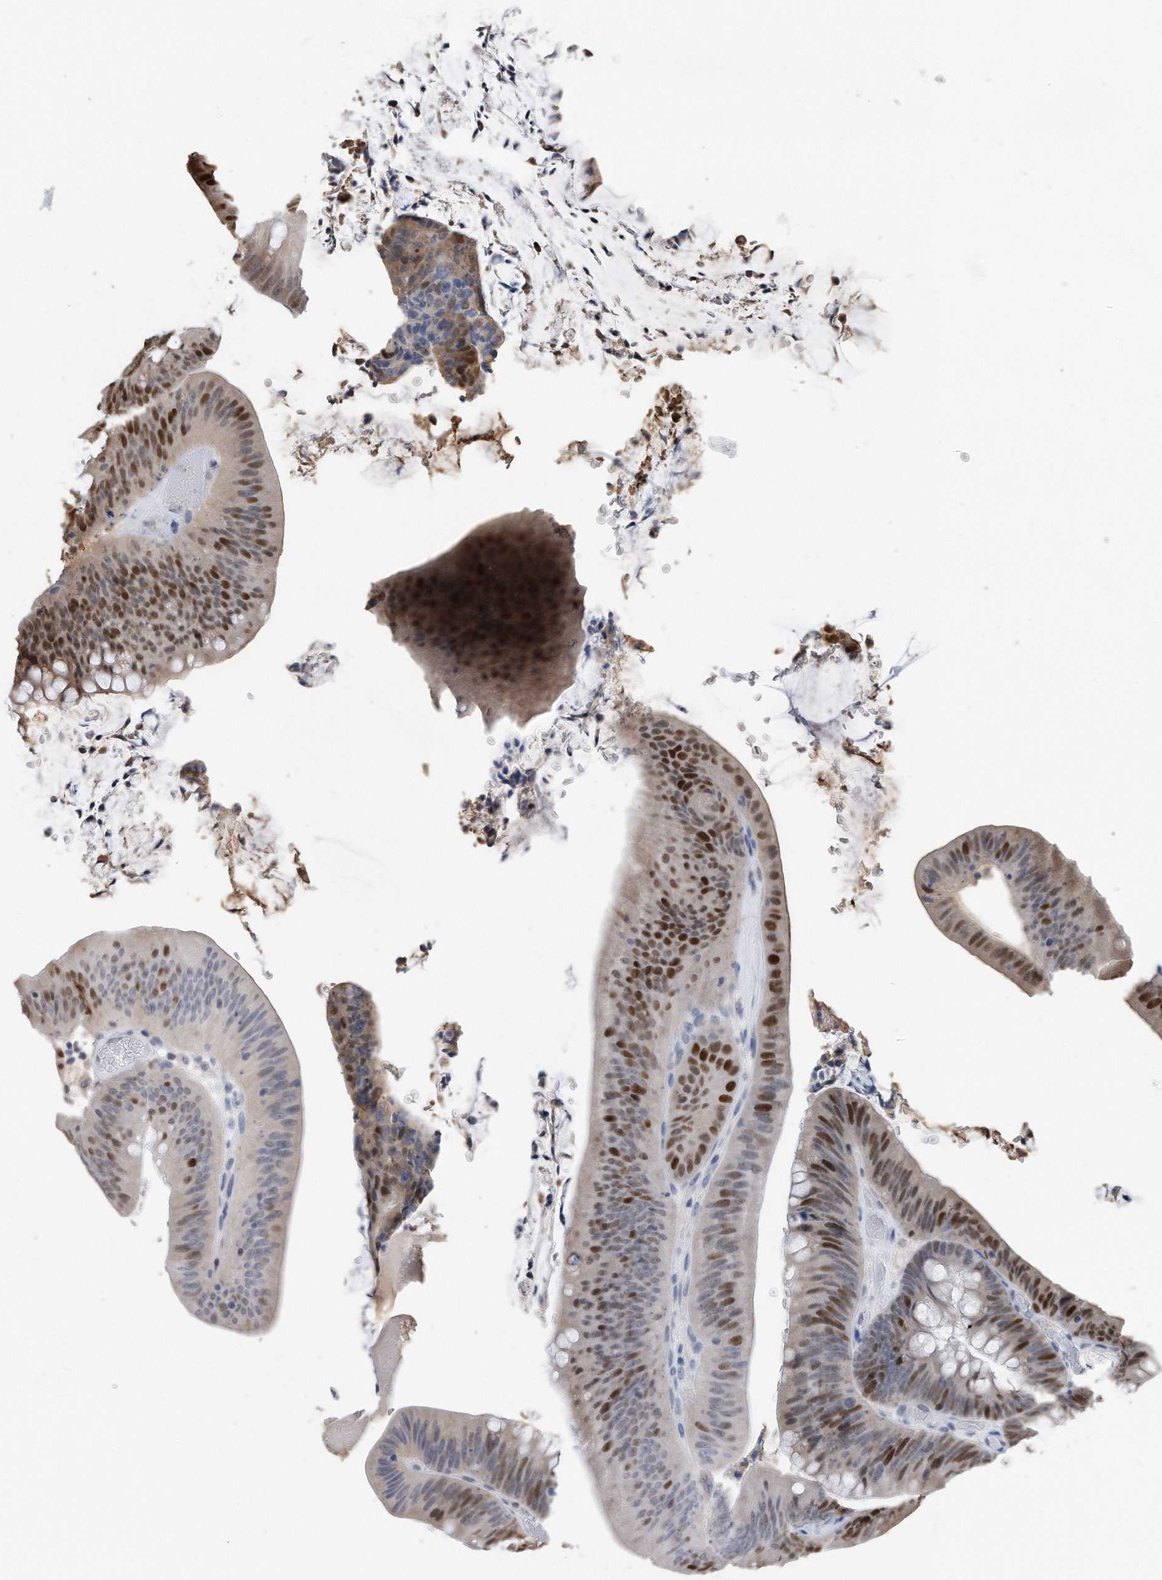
{"staining": {"intensity": "strong", "quantity": "<25%", "location": "nuclear"}, "tissue": "colorectal cancer", "cell_type": "Tumor cells", "image_type": "cancer", "snomed": [{"axis": "morphology", "description": "Normal tissue, NOS"}, {"axis": "topography", "description": "Colon"}], "caption": "Colorectal cancer tissue shows strong nuclear expression in approximately <25% of tumor cells", "gene": "PCNA", "patient": {"sex": "female", "age": 82}}